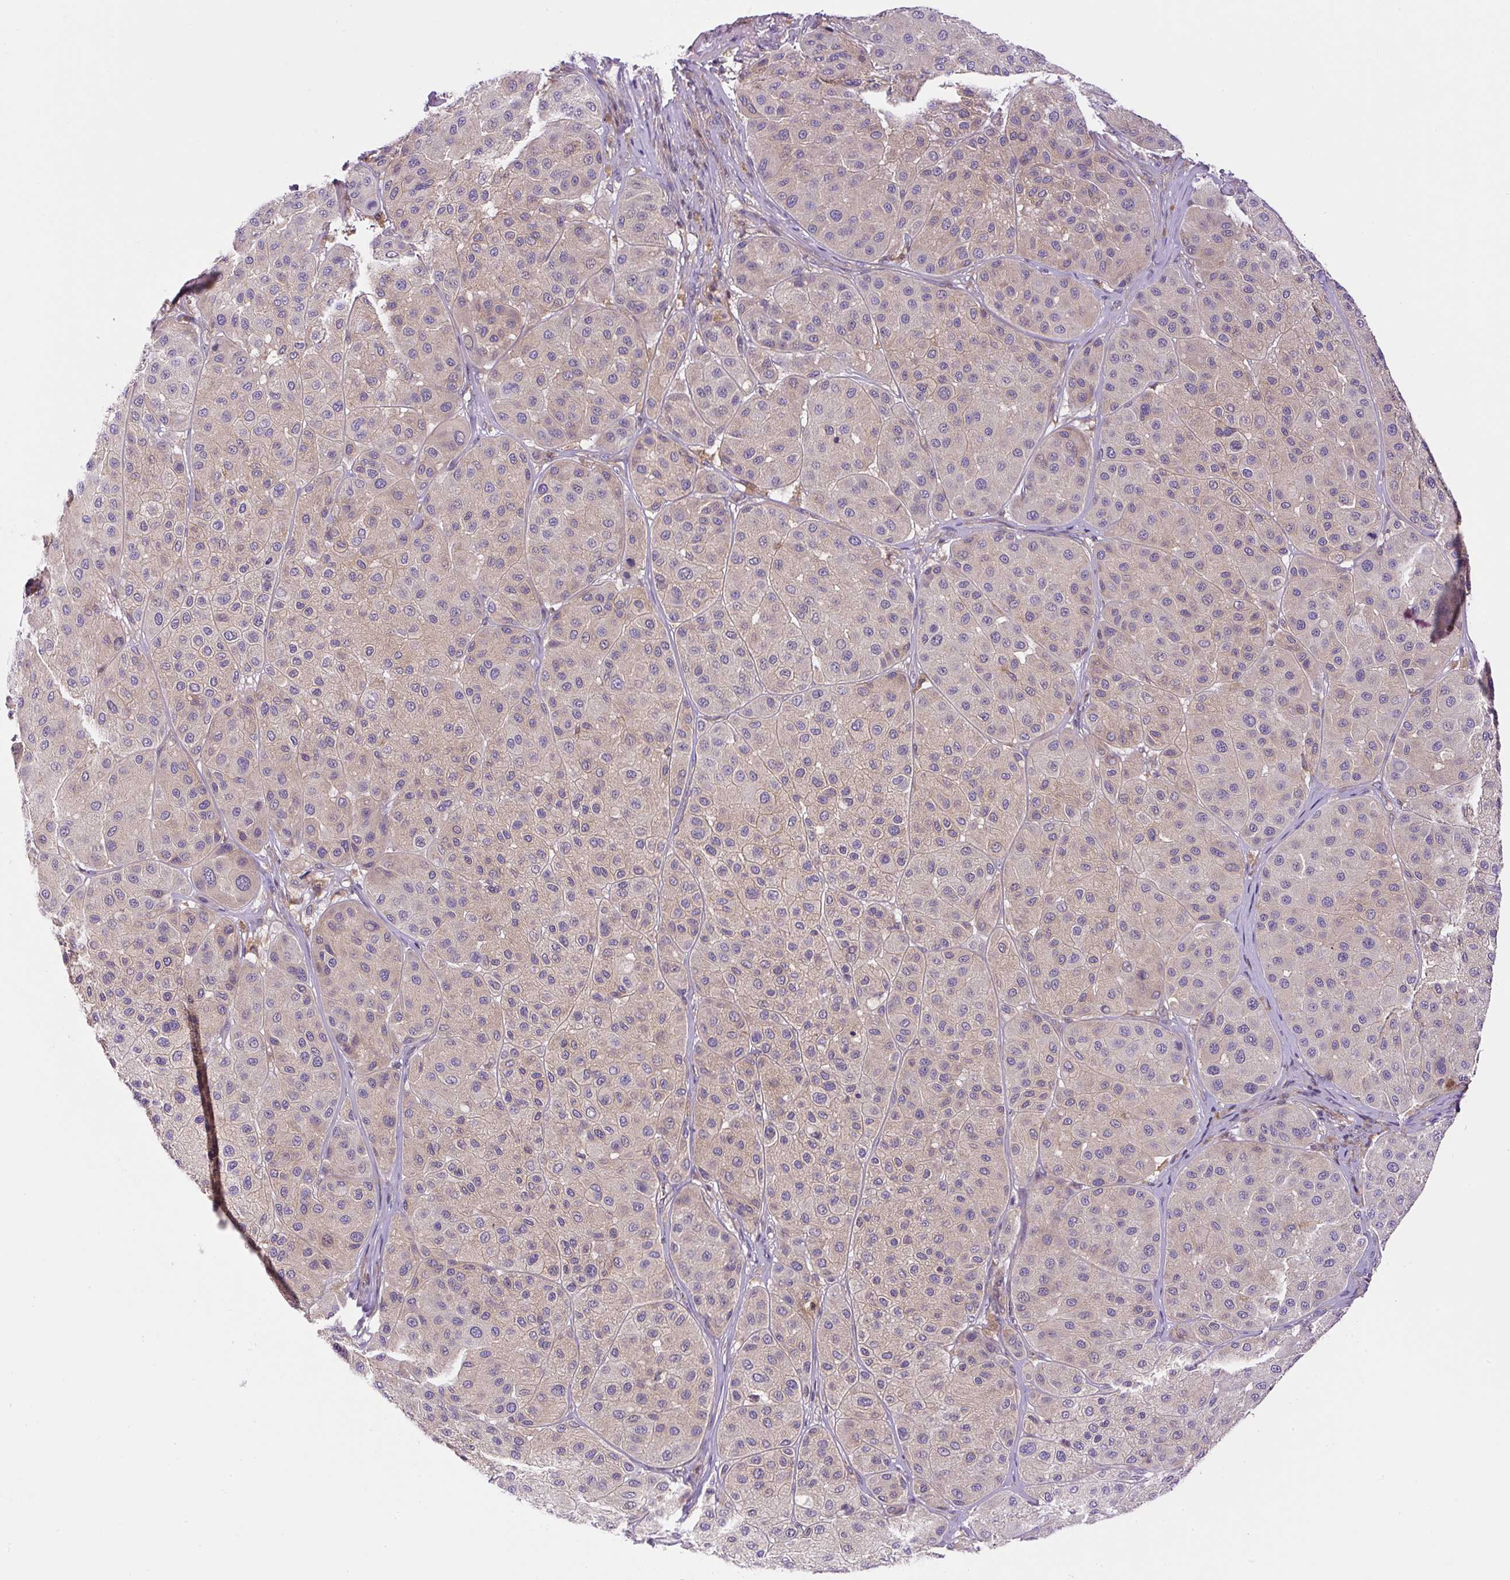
{"staining": {"intensity": "weak", "quantity": "<25%", "location": "cytoplasmic/membranous"}, "tissue": "melanoma", "cell_type": "Tumor cells", "image_type": "cancer", "snomed": [{"axis": "morphology", "description": "Malignant melanoma, Metastatic site"}, {"axis": "topography", "description": "Smooth muscle"}], "caption": "An IHC histopathology image of malignant melanoma (metastatic site) is shown. There is no staining in tumor cells of malignant melanoma (metastatic site).", "gene": "CCDC28A", "patient": {"sex": "male", "age": 41}}